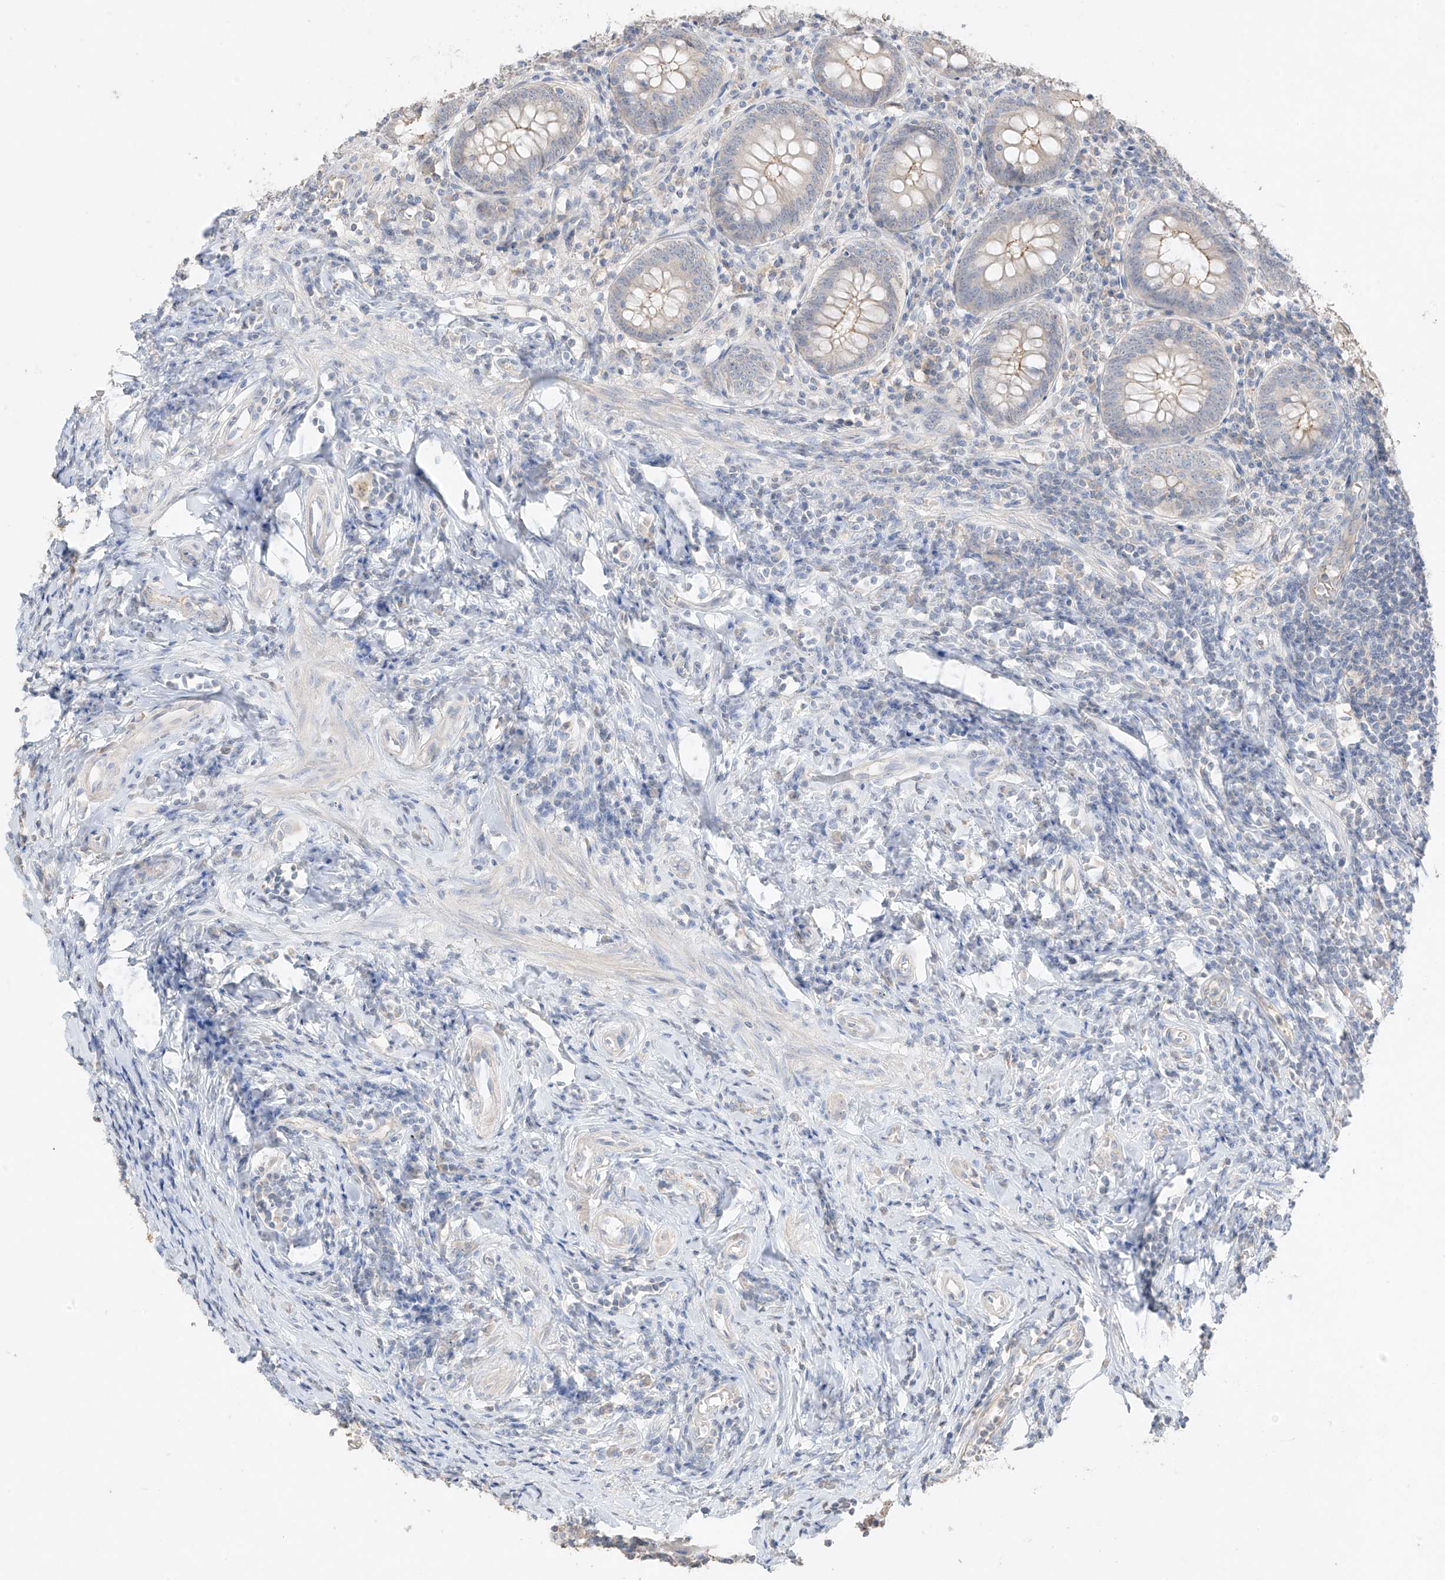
{"staining": {"intensity": "moderate", "quantity": "<25%", "location": "cytoplasmic/membranous"}, "tissue": "appendix", "cell_type": "Glandular cells", "image_type": "normal", "snomed": [{"axis": "morphology", "description": "Normal tissue, NOS"}, {"axis": "topography", "description": "Appendix"}], "caption": "This is a photomicrograph of immunohistochemistry (IHC) staining of unremarkable appendix, which shows moderate expression in the cytoplasmic/membranous of glandular cells.", "gene": "ZBTB41", "patient": {"sex": "female", "age": 54}}